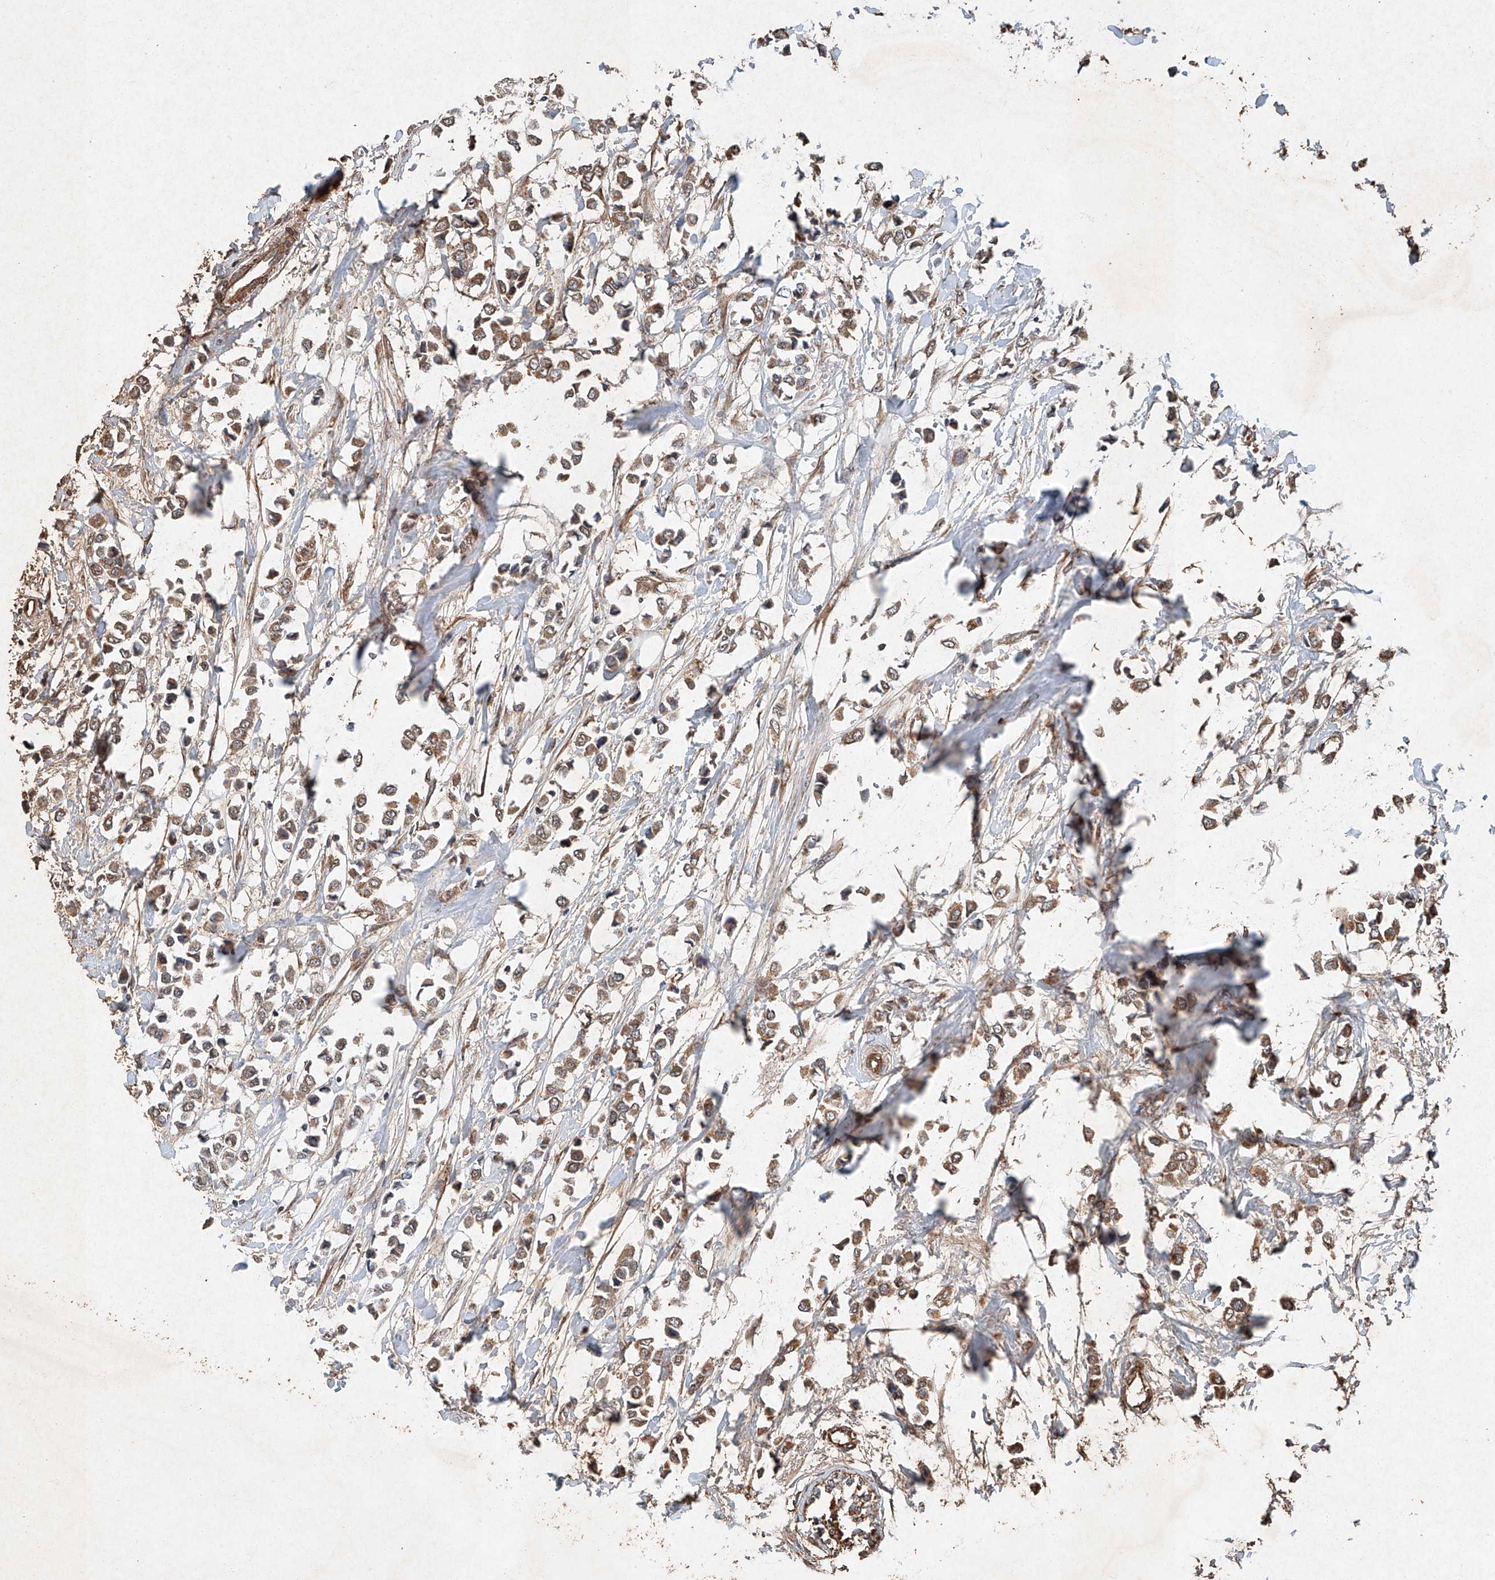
{"staining": {"intensity": "moderate", "quantity": ">75%", "location": "cytoplasmic/membranous"}, "tissue": "breast cancer", "cell_type": "Tumor cells", "image_type": "cancer", "snomed": [{"axis": "morphology", "description": "Lobular carcinoma"}, {"axis": "topography", "description": "Breast"}], "caption": "Breast lobular carcinoma tissue demonstrates moderate cytoplasmic/membranous staining in approximately >75% of tumor cells, visualized by immunohistochemistry.", "gene": "STK3", "patient": {"sex": "female", "age": 51}}